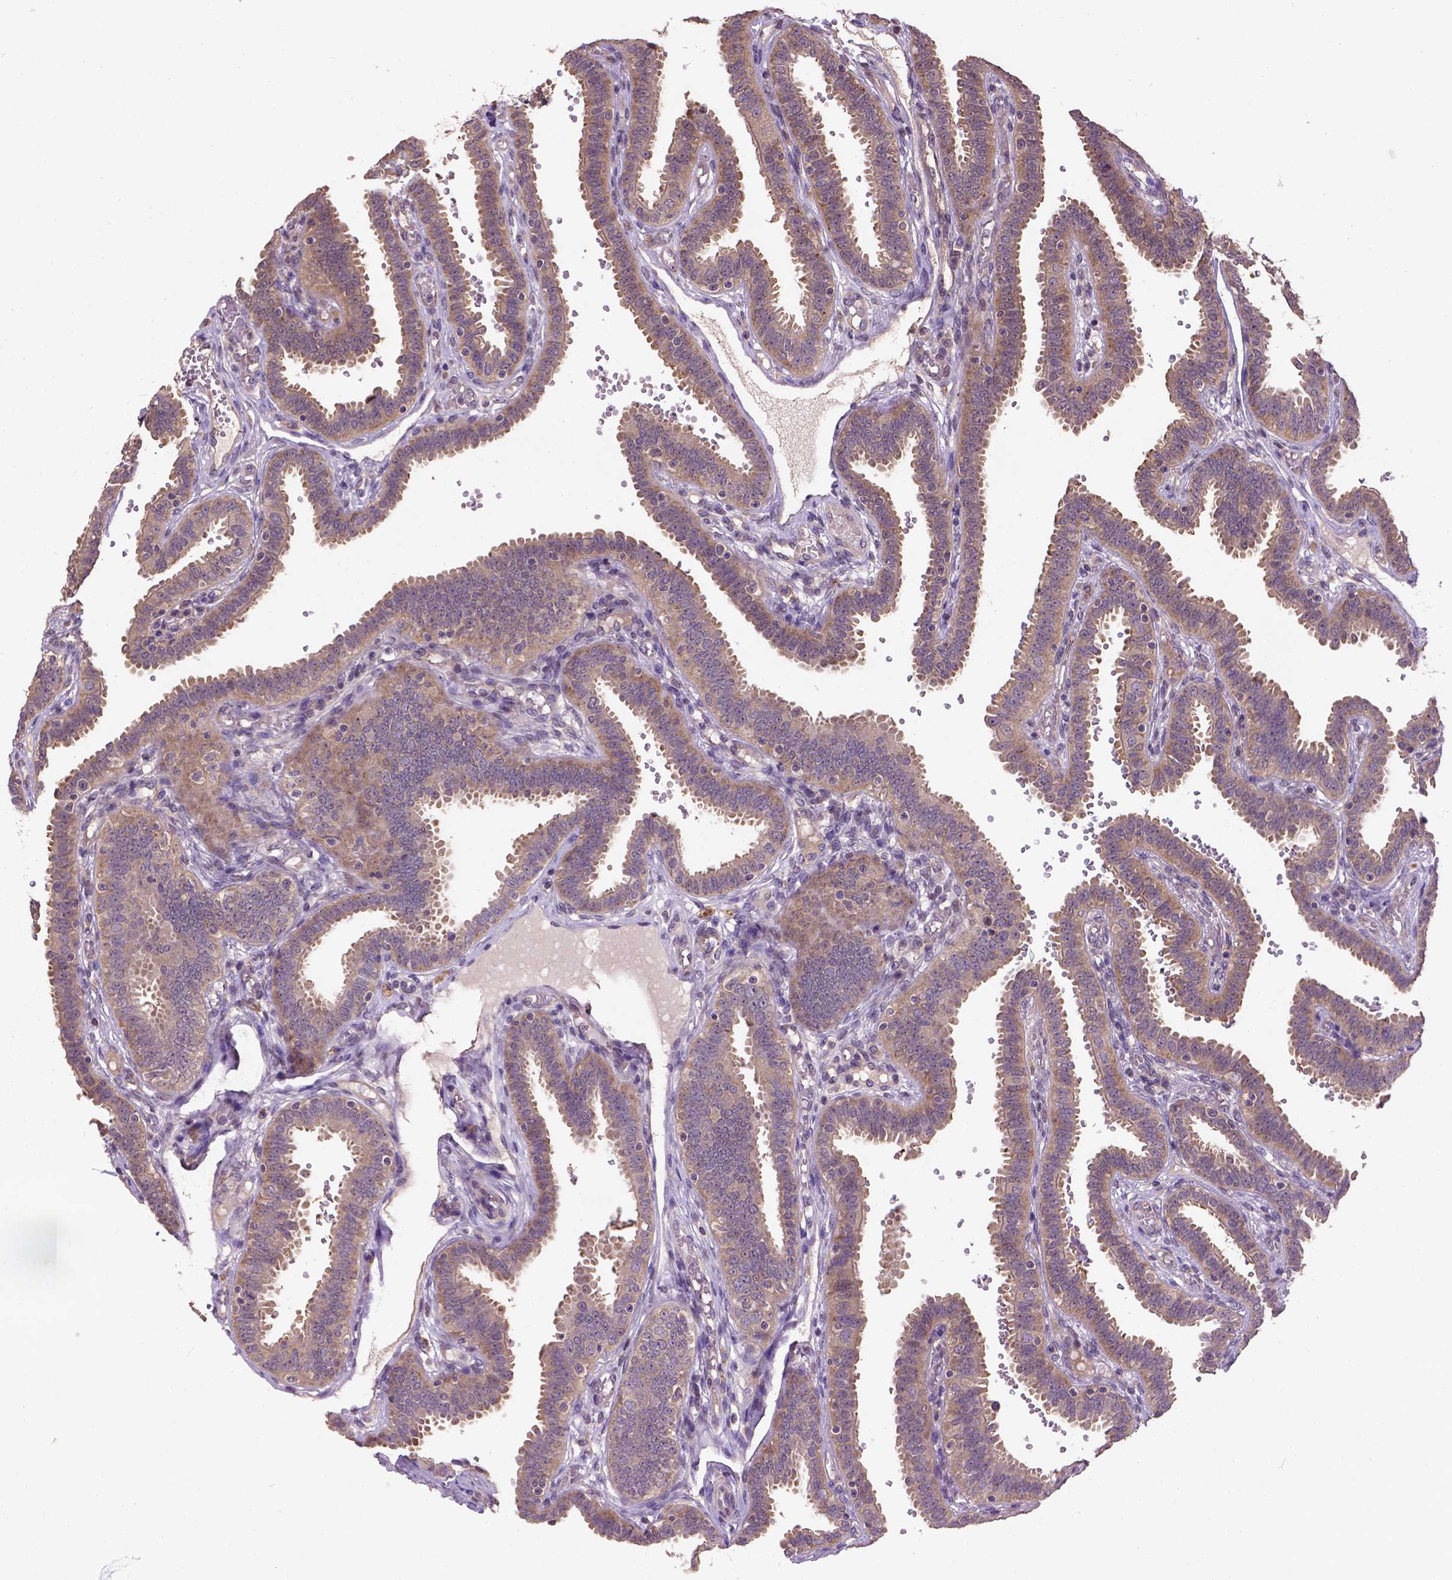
{"staining": {"intensity": "moderate", "quantity": ">75%", "location": "cytoplasmic/membranous"}, "tissue": "fallopian tube", "cell_type": "Glandular cells", "image_type": "normal", "snomed": [{"axis": "morphology", "description": "Normal tissue, NOS"}, {"axis": "topography", "description": "Fallopian tube"}], "caption": "A high-resolution micrograph shows immunohistochemistry (IHC) staining of normal fallopian tube, which exhibits moderate cytoplasmic/membranous expression in approximately >75% of glandular cells.", "gene": "KBTBD8", "patient": {"sex": "female", "age": 37}}